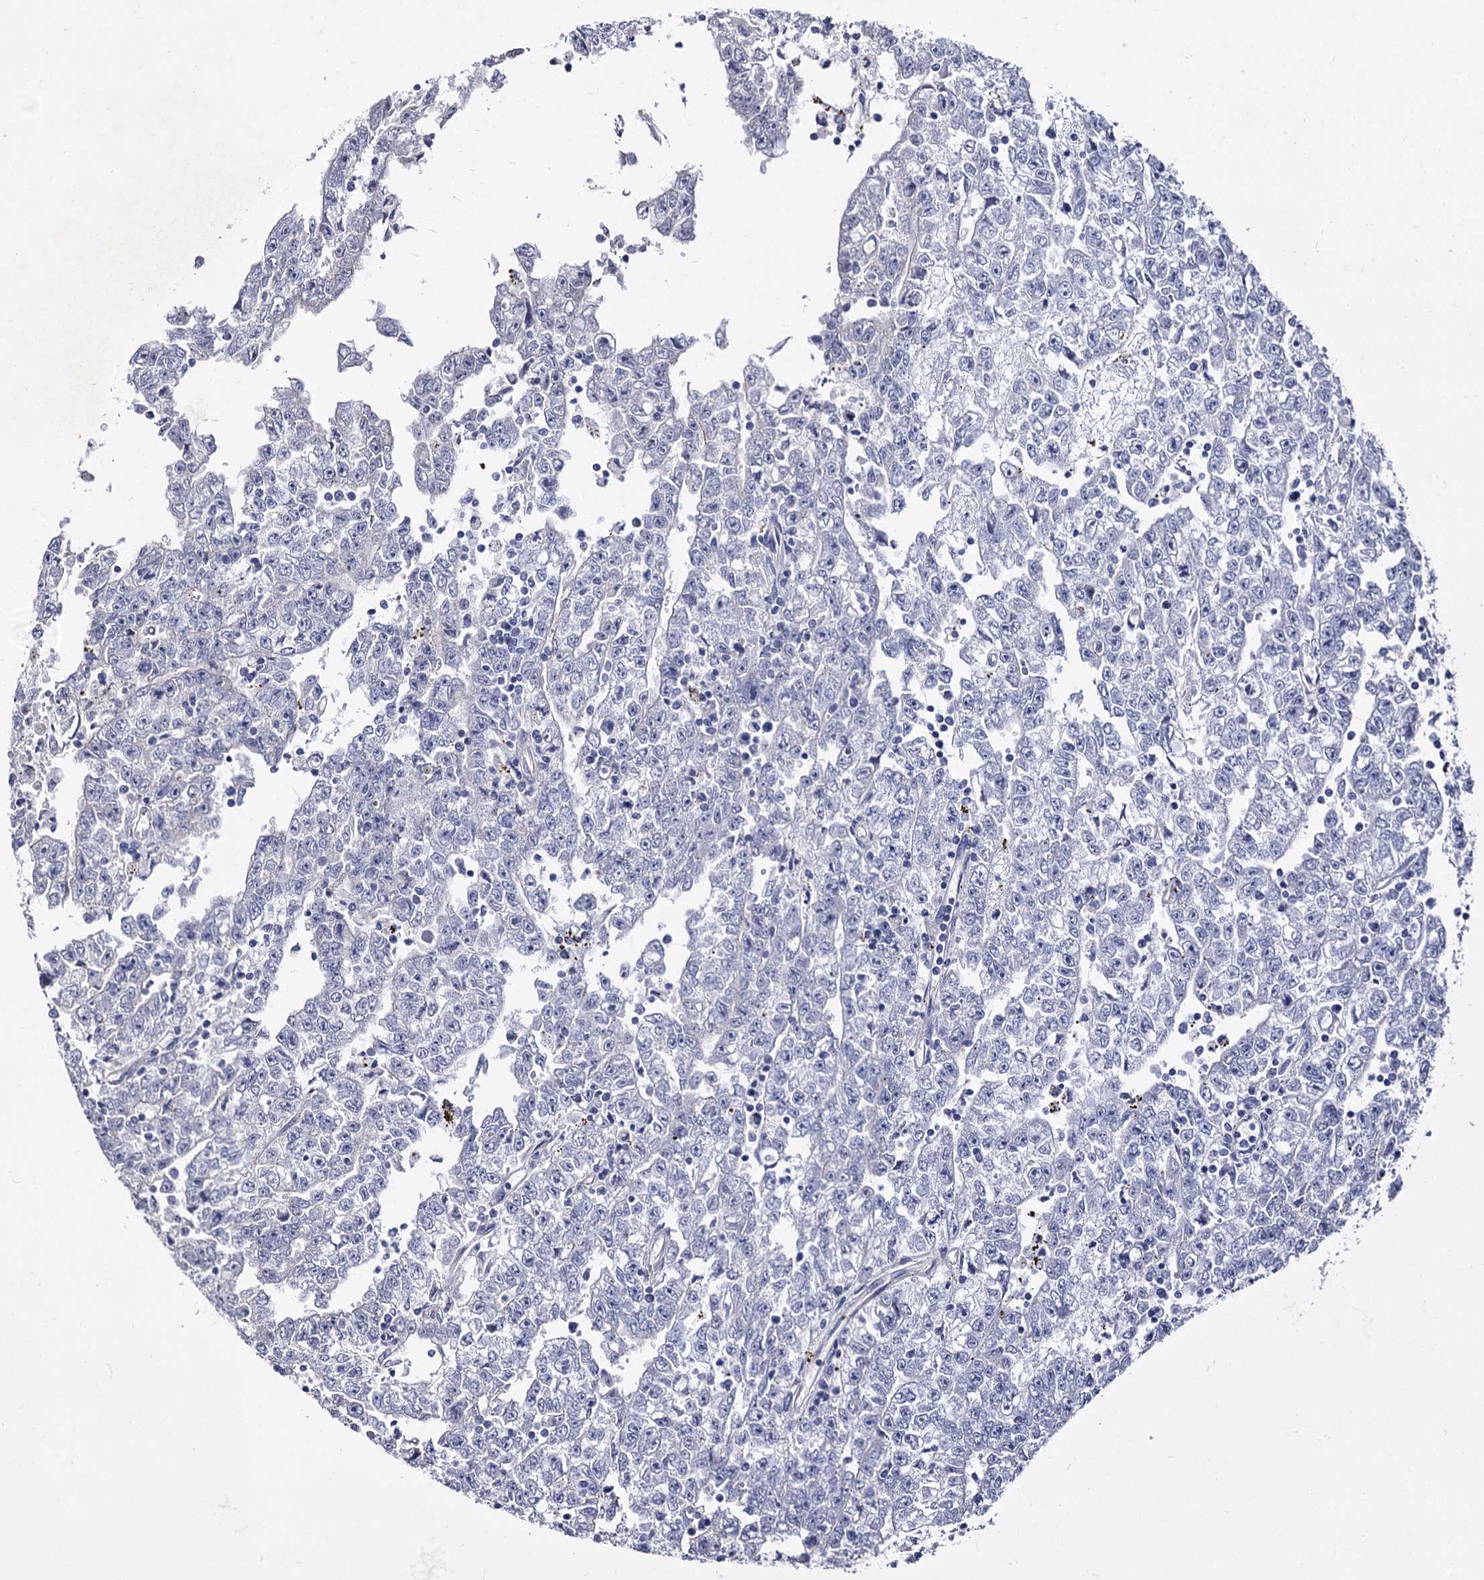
{"staining": {"intensity": "negative", "quantity": "none", "location": "none"}, "tissue": "testis cancer", "cell_type": "Tumor cells", "image_type": "cancer", "snomed": [{"axis": "morphology", "description": "Carcinoma, Embryonal, NOS"}, {"axis": "topography", "description": "Testis"}], "caption": "Immunohistochemistry photomicrograph of testis cancer (embryonal carcinoma) stained for a protein (brown), which exhibits no expression in tumor cells.", "gene": "CBFB", "patient": {"sex": "male", "age": 25}}